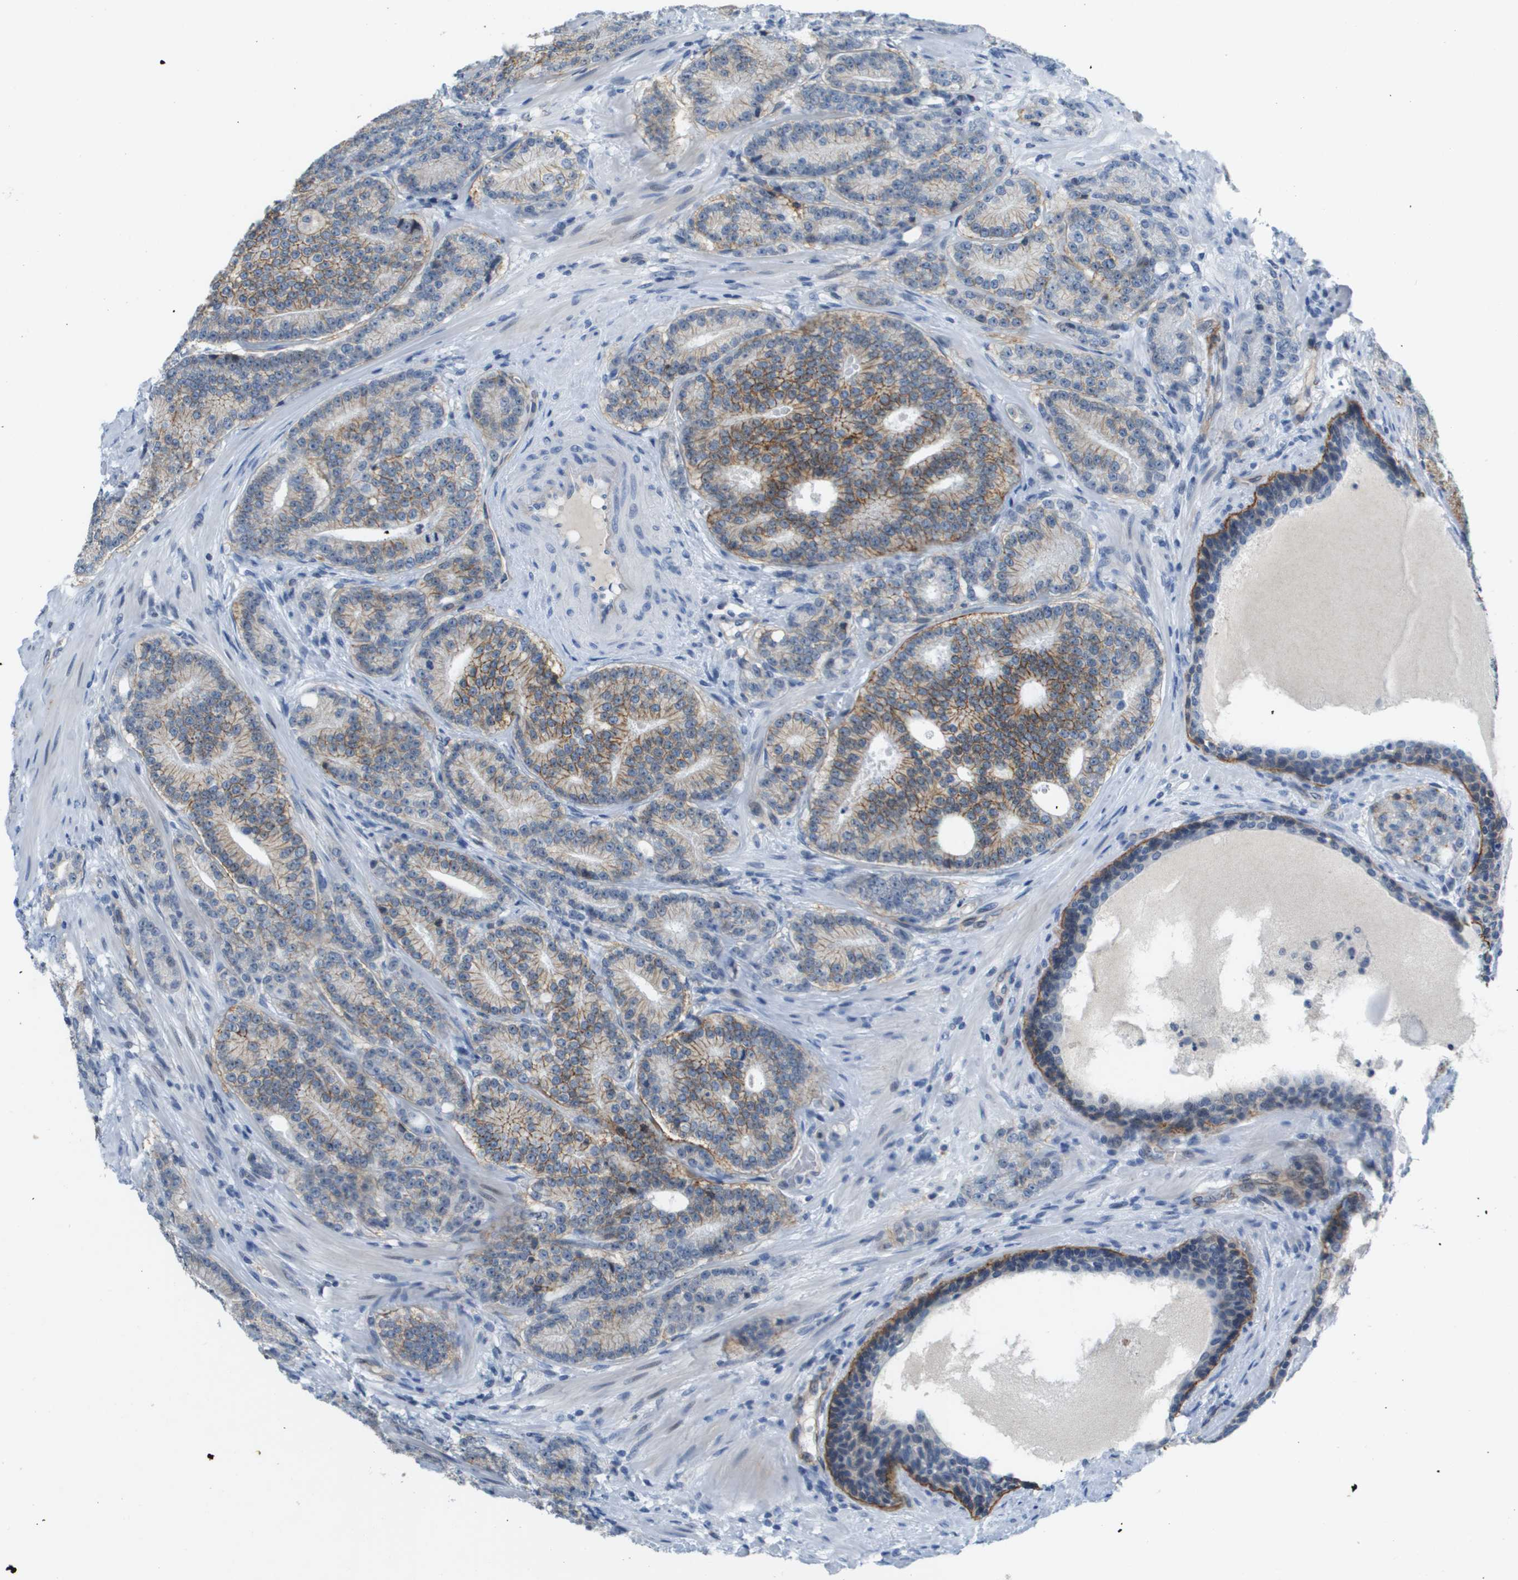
{"staining": {"intensity": "moderate", "quantity": ">75%", "location": "cytoplasmic/membranous"}, "tissue": "prostate cancer", "cell_type": "Tumor cells", "image_type": "cancer", "snomed": [{"axis": "morphology", "description": "Adenocarcinoma, High grade"}, {"axis": "topography", "description": "Prostate"}], "caption": "Immunohistochemical staining of human high-grade adenocarcinoma (prostate) reveals medium levels of moderate cytoplasmic/membranous protein positivity in about >75% of tumor cells.", "gene": "ITGA6", "patient": {"sex": "male", "age": 61}}